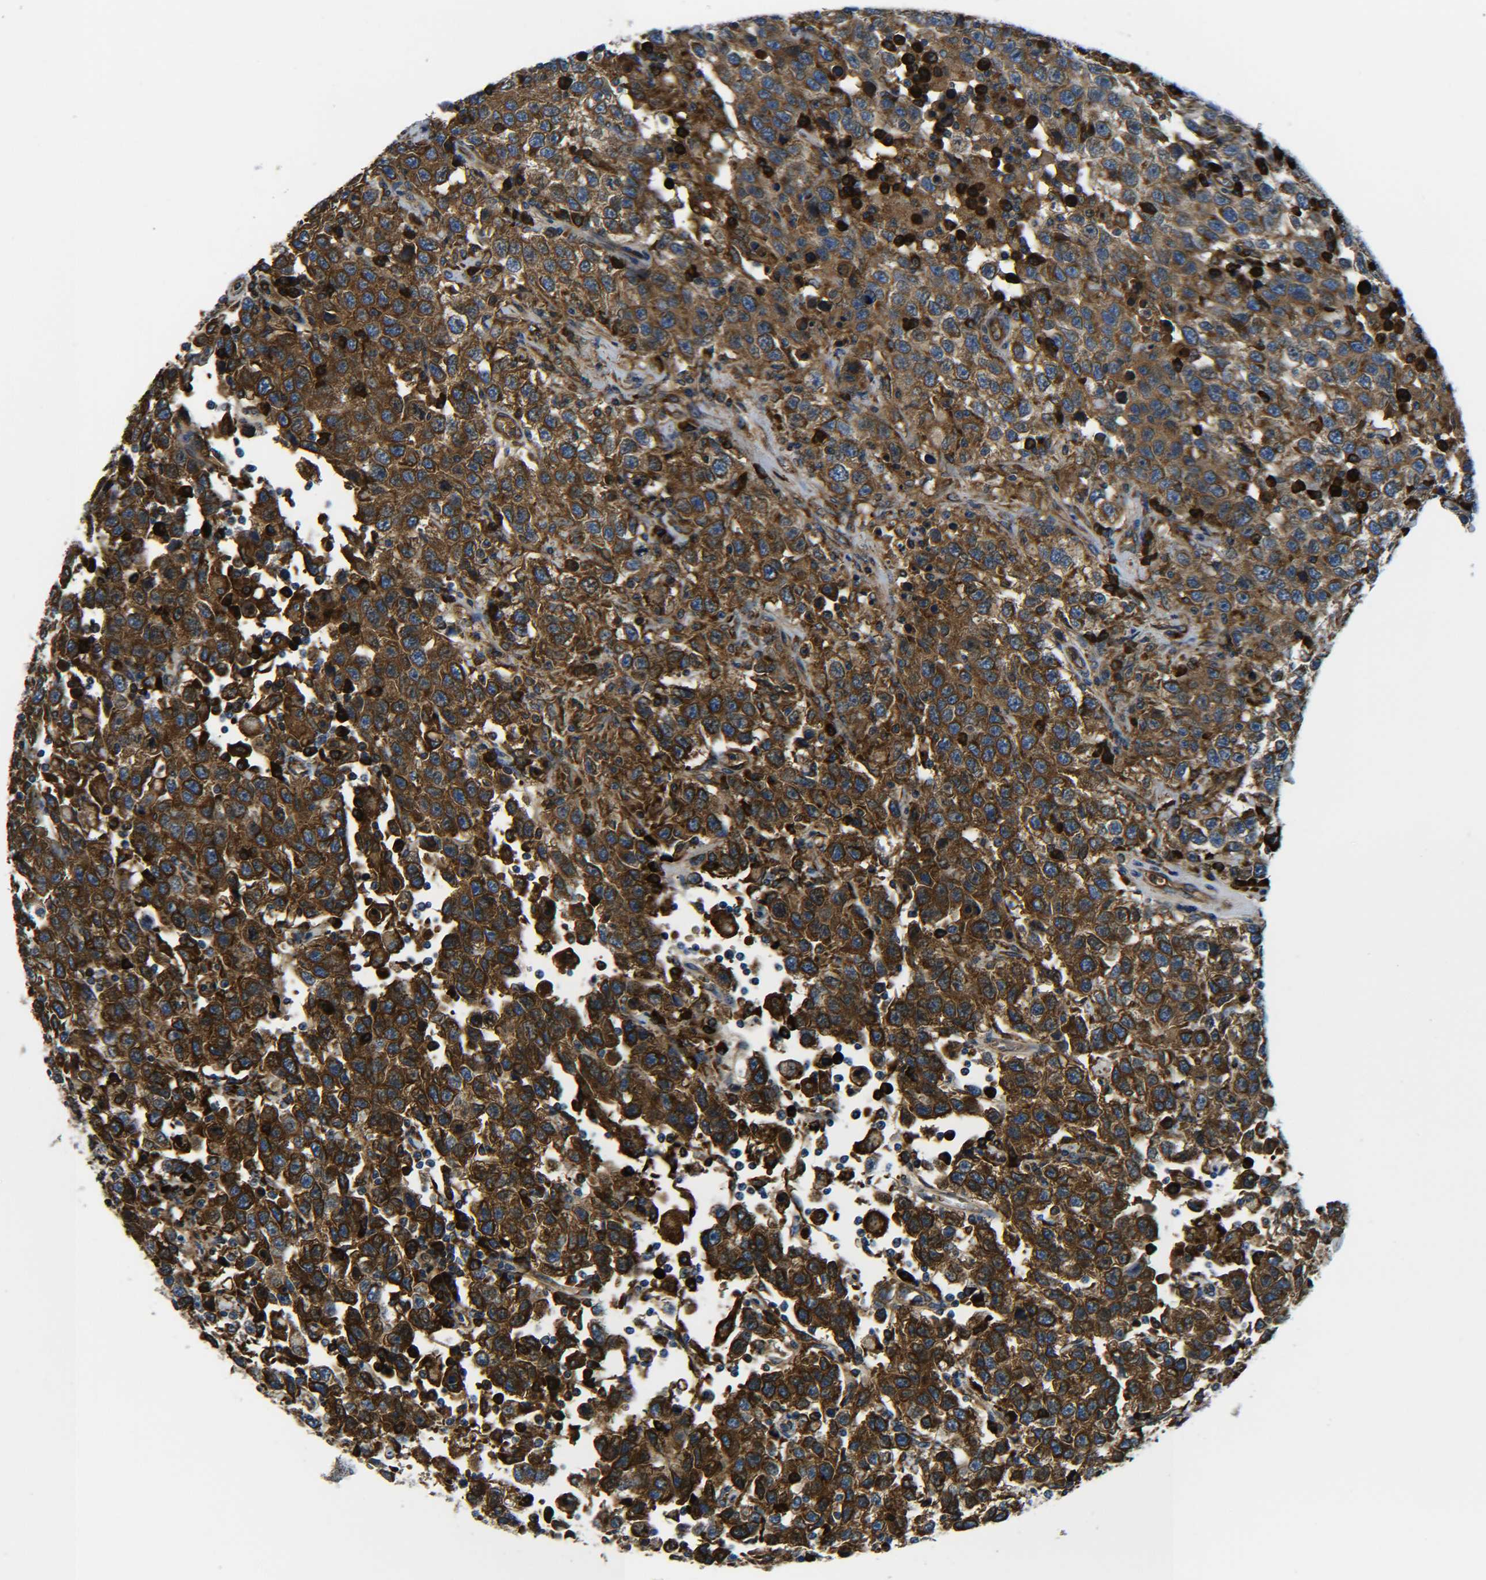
{"staining": {"intensity": "strong", "quantity": ">75%", "location": "cytoplasmic/membranous"}, "tissue": "testis cancer", "cell_type": "Tumor cells", "image_type": "cancer", "snomed": [{"axis": "morphology", "description": "Seminoma, NOS"}, {"axis": "topography", "description": "Testis"}], "caption": "This is an image of immunohistochemistry staining of seminoma (testis), which shows strong positivity in the cytoplasmic/membranous of tumor cells.", "gene": "PREB", "patient": {"sex": "male", "age": 41}}